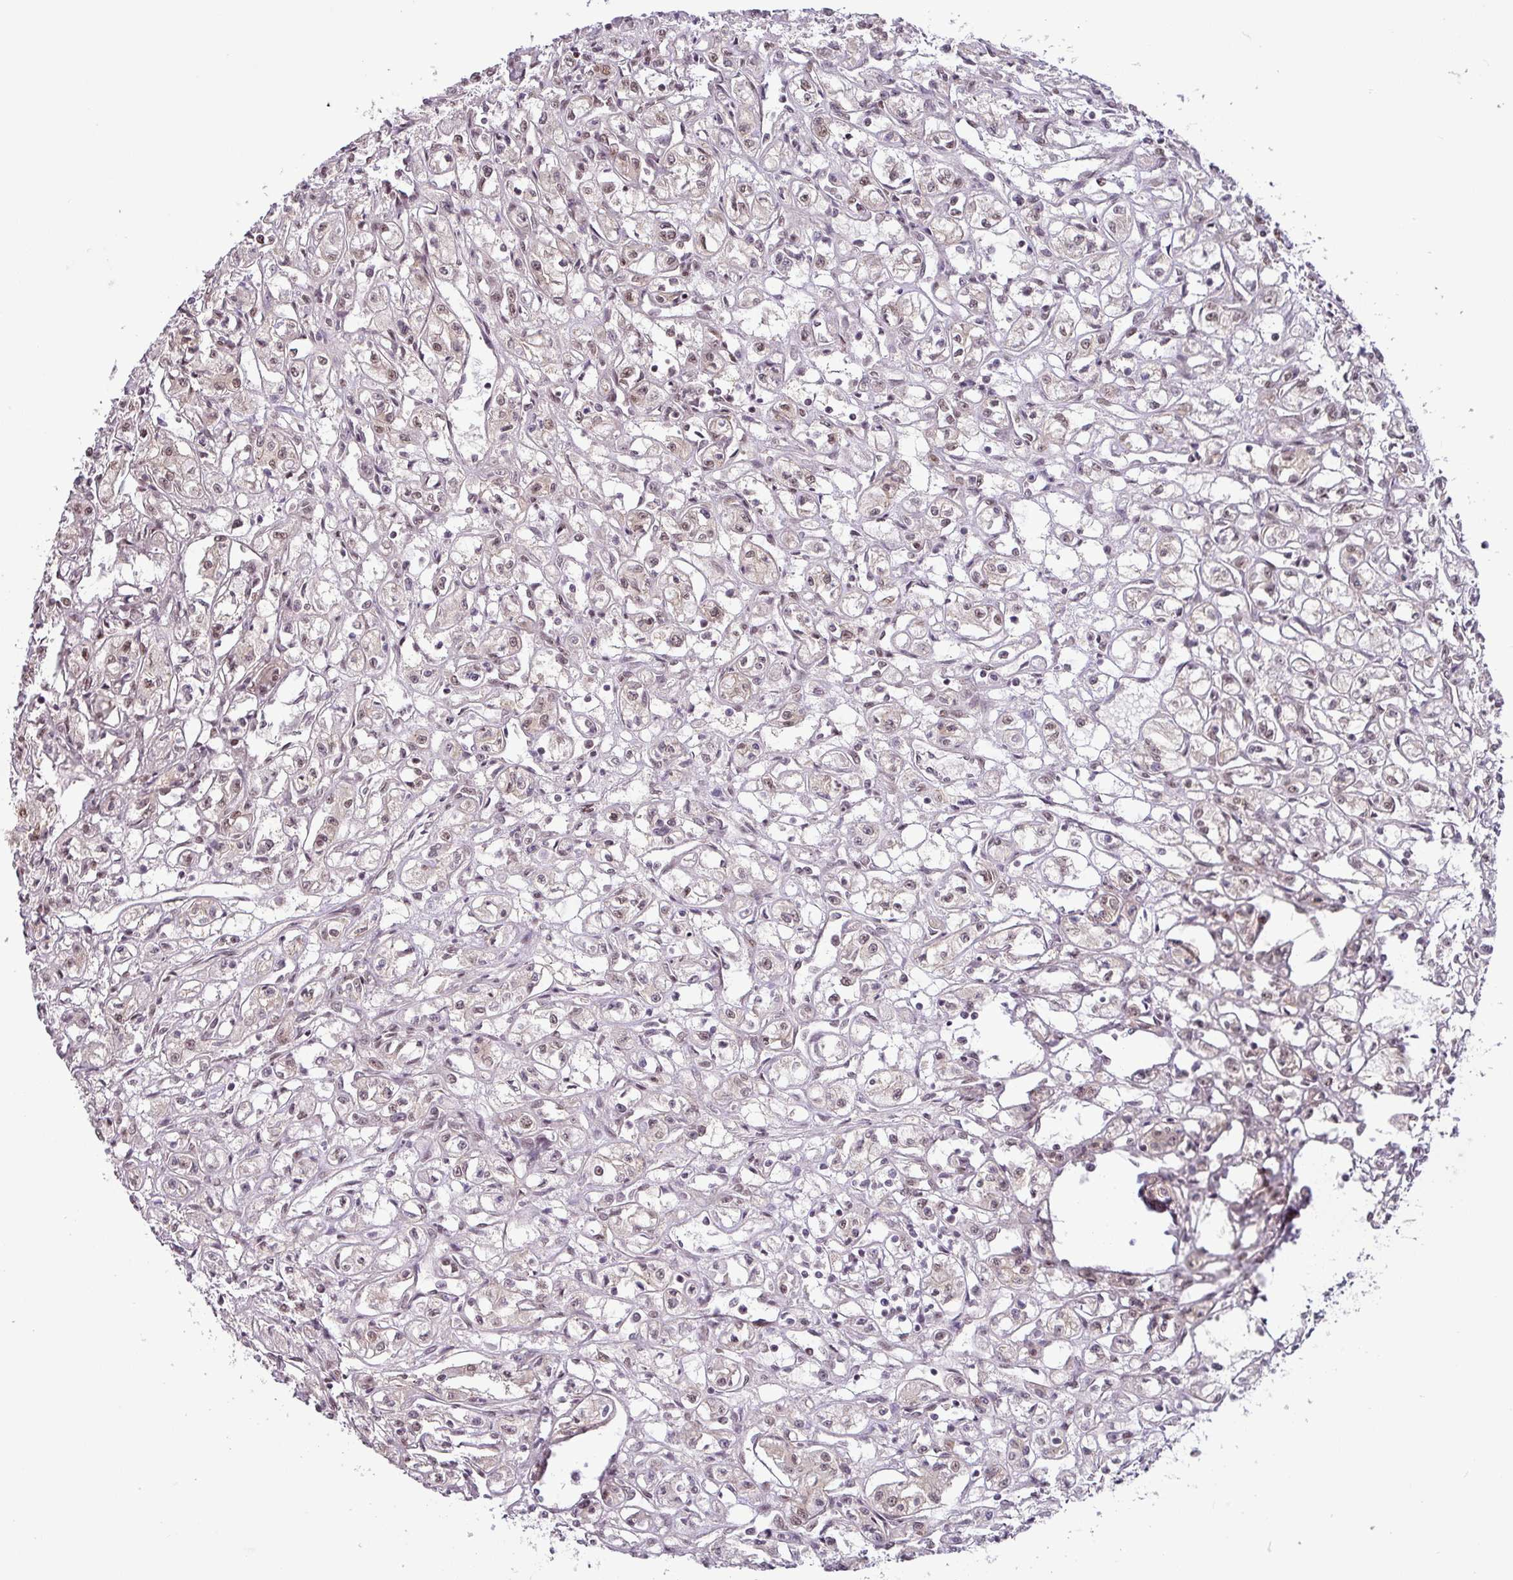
{"staining": {"intensity": "weak", "quantity": "<25%", "location": "nuclear"}, "tissue": "renal cancer", "cell_type": "Tumor cells", "image_type": "cancer", "snomed": [{"axis": "morphology", "description": "Adenocarcinoma, NOS"}, {"axis": "topography", "description": "Kidney"}], "caption": "Tumor cells show no significant protein staining in renal adenocarcinoma.", "gene": "SRSF2", "patient": {"sex": "male", "age": 56}}